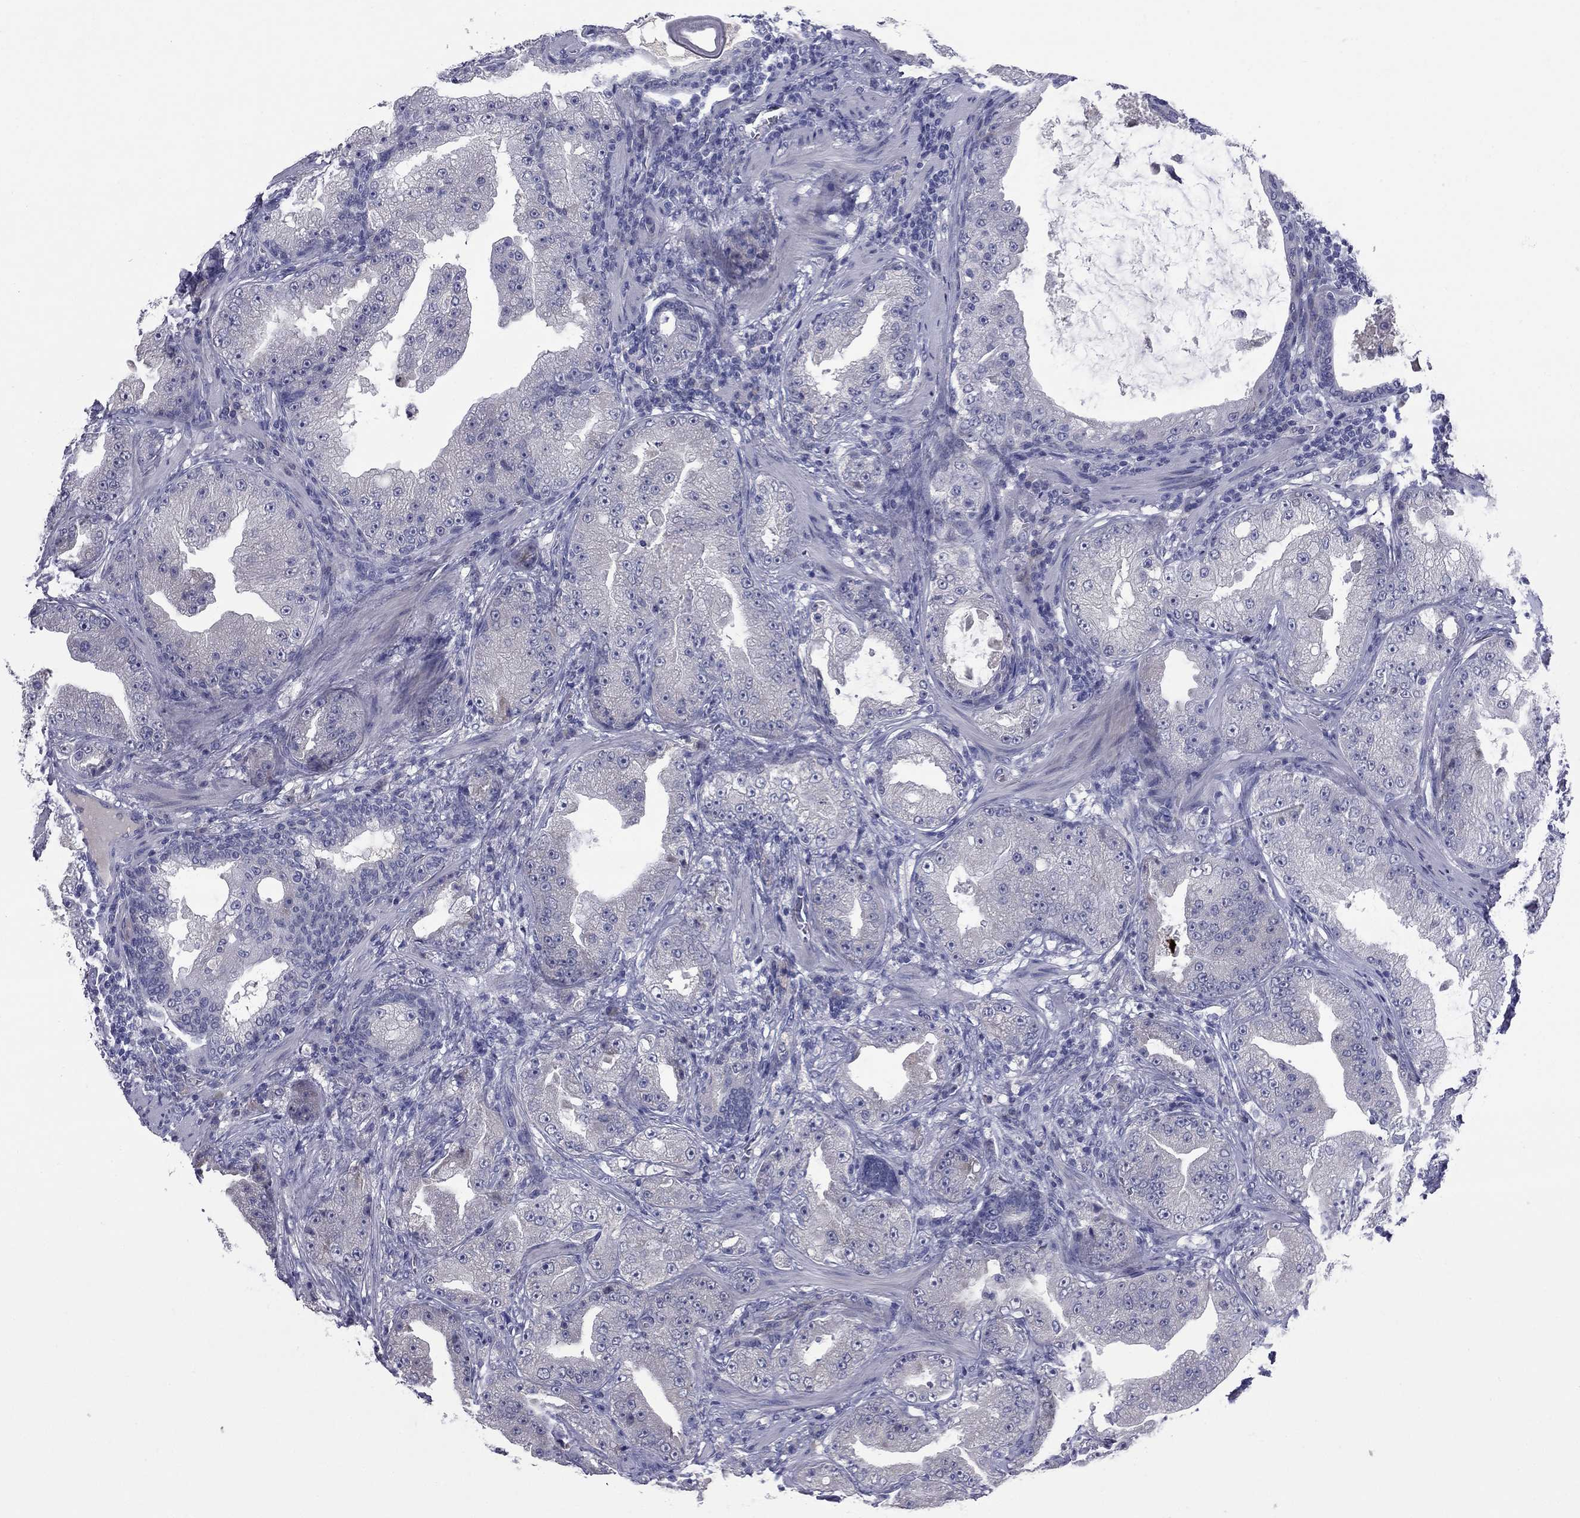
{"staining": {"intensity": "negative", "quantity": "none", "location": "none"}, "tissue": "prostate cancer", "cell_type": "Tumor cells", "image_type": "cancer", "snomed": [{"axis": "morphology", "description": "Adenocarcinoma, Low grade"}, {"axis": "topography", "description": "Prostate"}], "caption": "The immunohistochemistry (IHC) histopathology image has no significant staining in tumor cells of prostate adenocarcinoma (low-grade) tissue.", "gene": "UNC119B", "patient": {"sex": "male", "age": 62}}